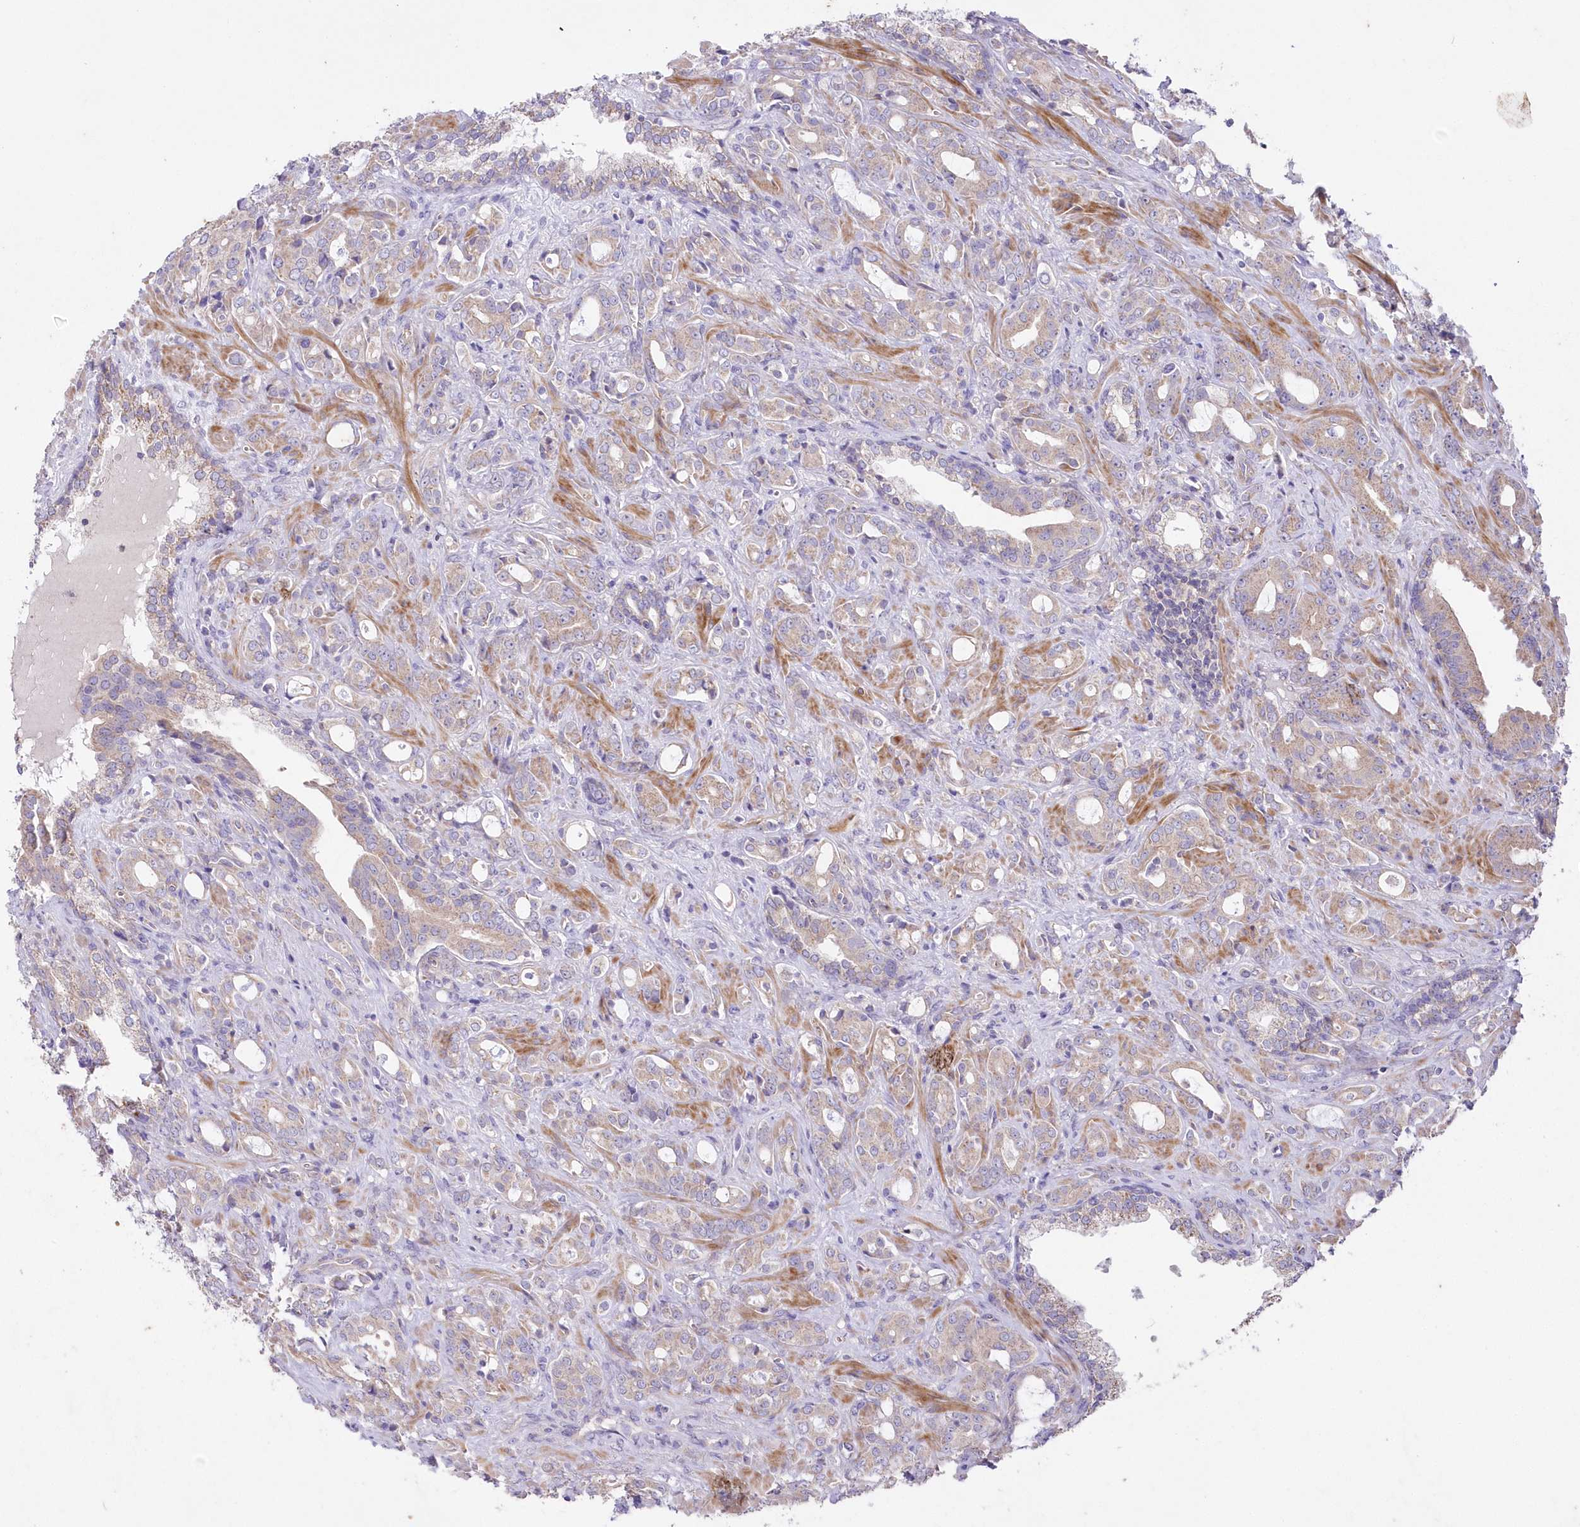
{"staining": {"intensity": "weak", "quantity": "25%-75%", "location": "cytoplasmic/membranous"}, "tissue": "prostate cancer", "cell_type": "Tumor cells", "image_type": "cancer", "snomed": [{"axis": "morphology", "description": "Adenocarcinoma, High grade"}, {"axis": "topography", "description": "Prostate"}], "caption": "Protein analysis of prostate high-grade adenocarcinoma tissue shows weak cytoplasmic/membranous positivity in about 25%-75% of tumor cells. The protein is shown in brown color, while the nuclei are stained blue.", "gene": "ITSN2", "patient": {"sex": "male", "age": 72}}